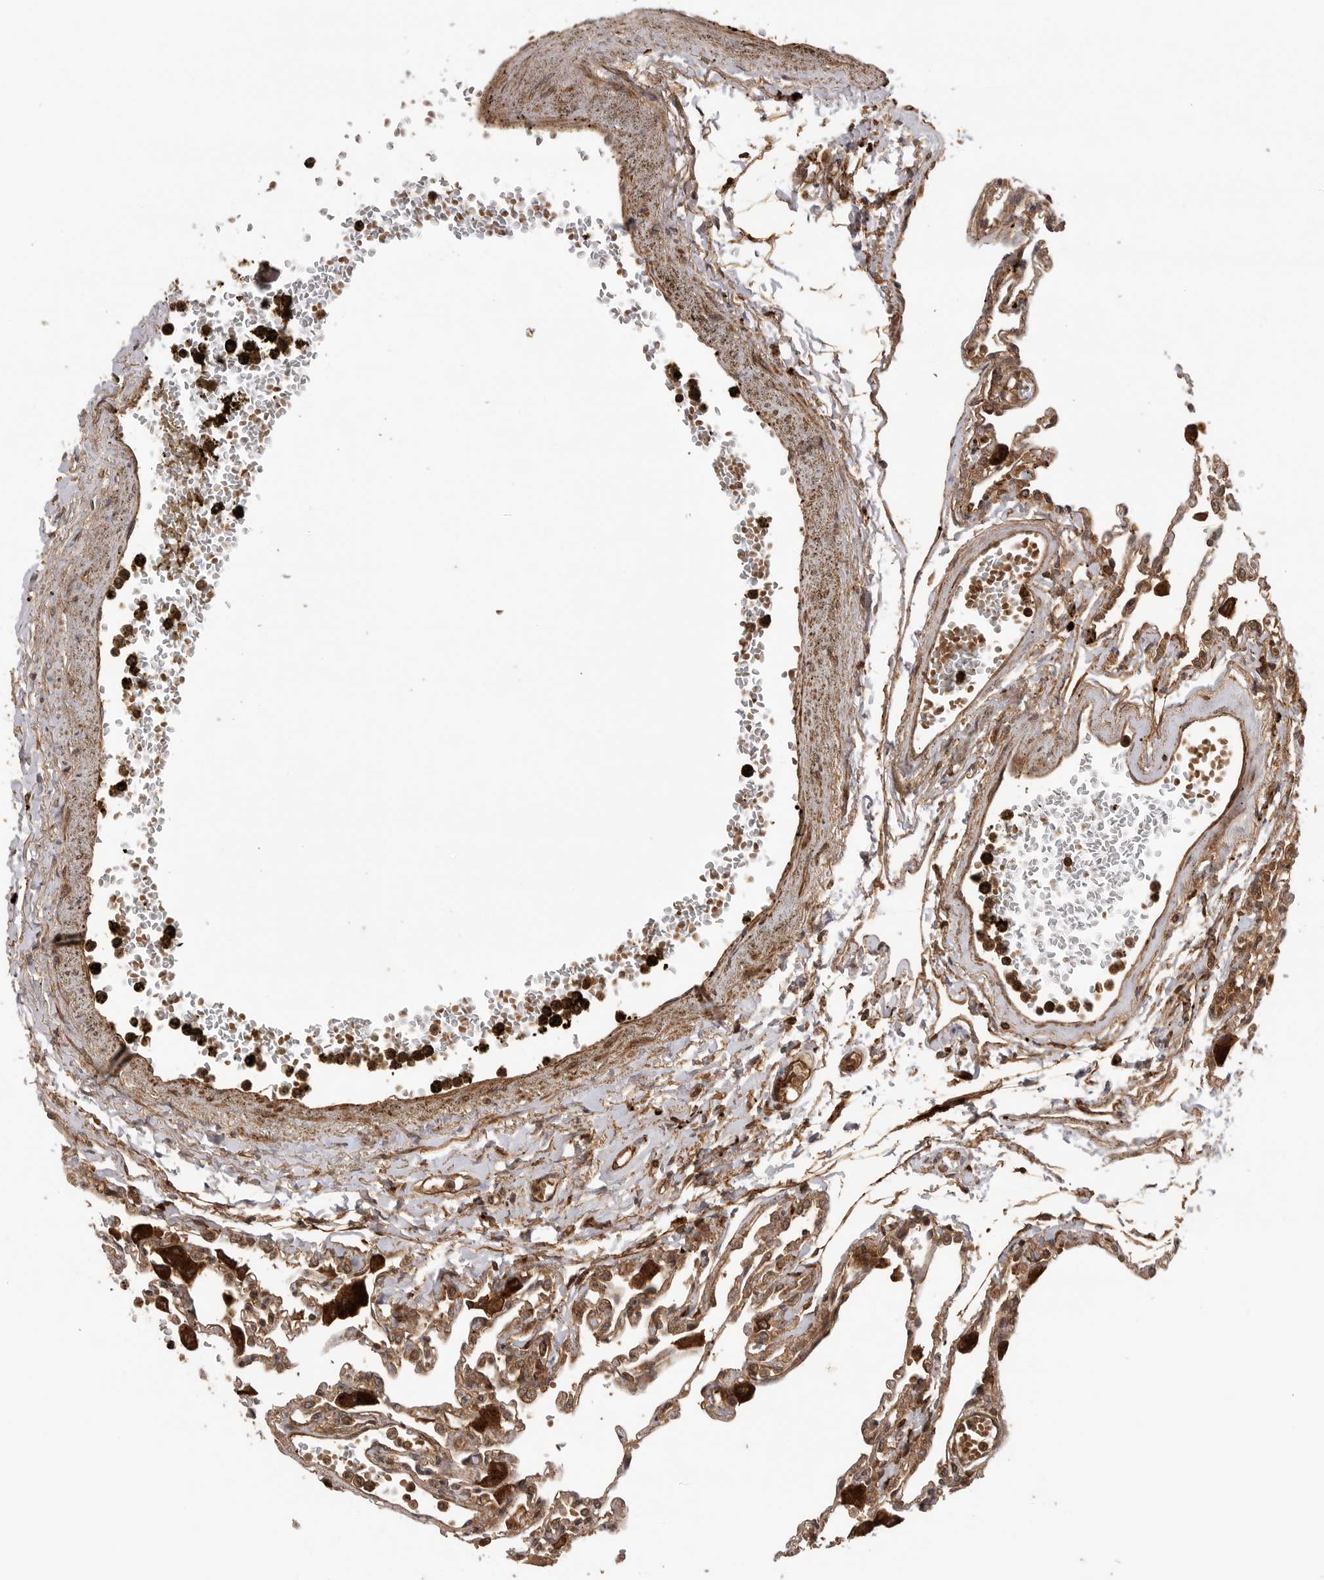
{"staining": {"intensity": "moderate", "quantity": ">75%", "location": "cytoplasmic/membranous"}, "tissue": "lung", "cell_type": "Alveolar cells", "image_type": "normal", "snomed": [{"axis": "morphology", "description": "Normal tissue, NOS"}, {"axis": "topography", "description": "Bronchus"}, {"axis": "topography", "description": "Lung"}], "caption": "Alveolar cells exhibit medium levels of moderate cytoplasmic/membranous positivity in approximately >75% of cells in unremarkable lung. (Stains: DAB (3,3'-diaminobenzidine) in brown, nuclei in blue, Microscopy: brightfield microscopy at high magnification).", "gene": "PRDX4", "patient": {"sex": "female", "age": 49}}